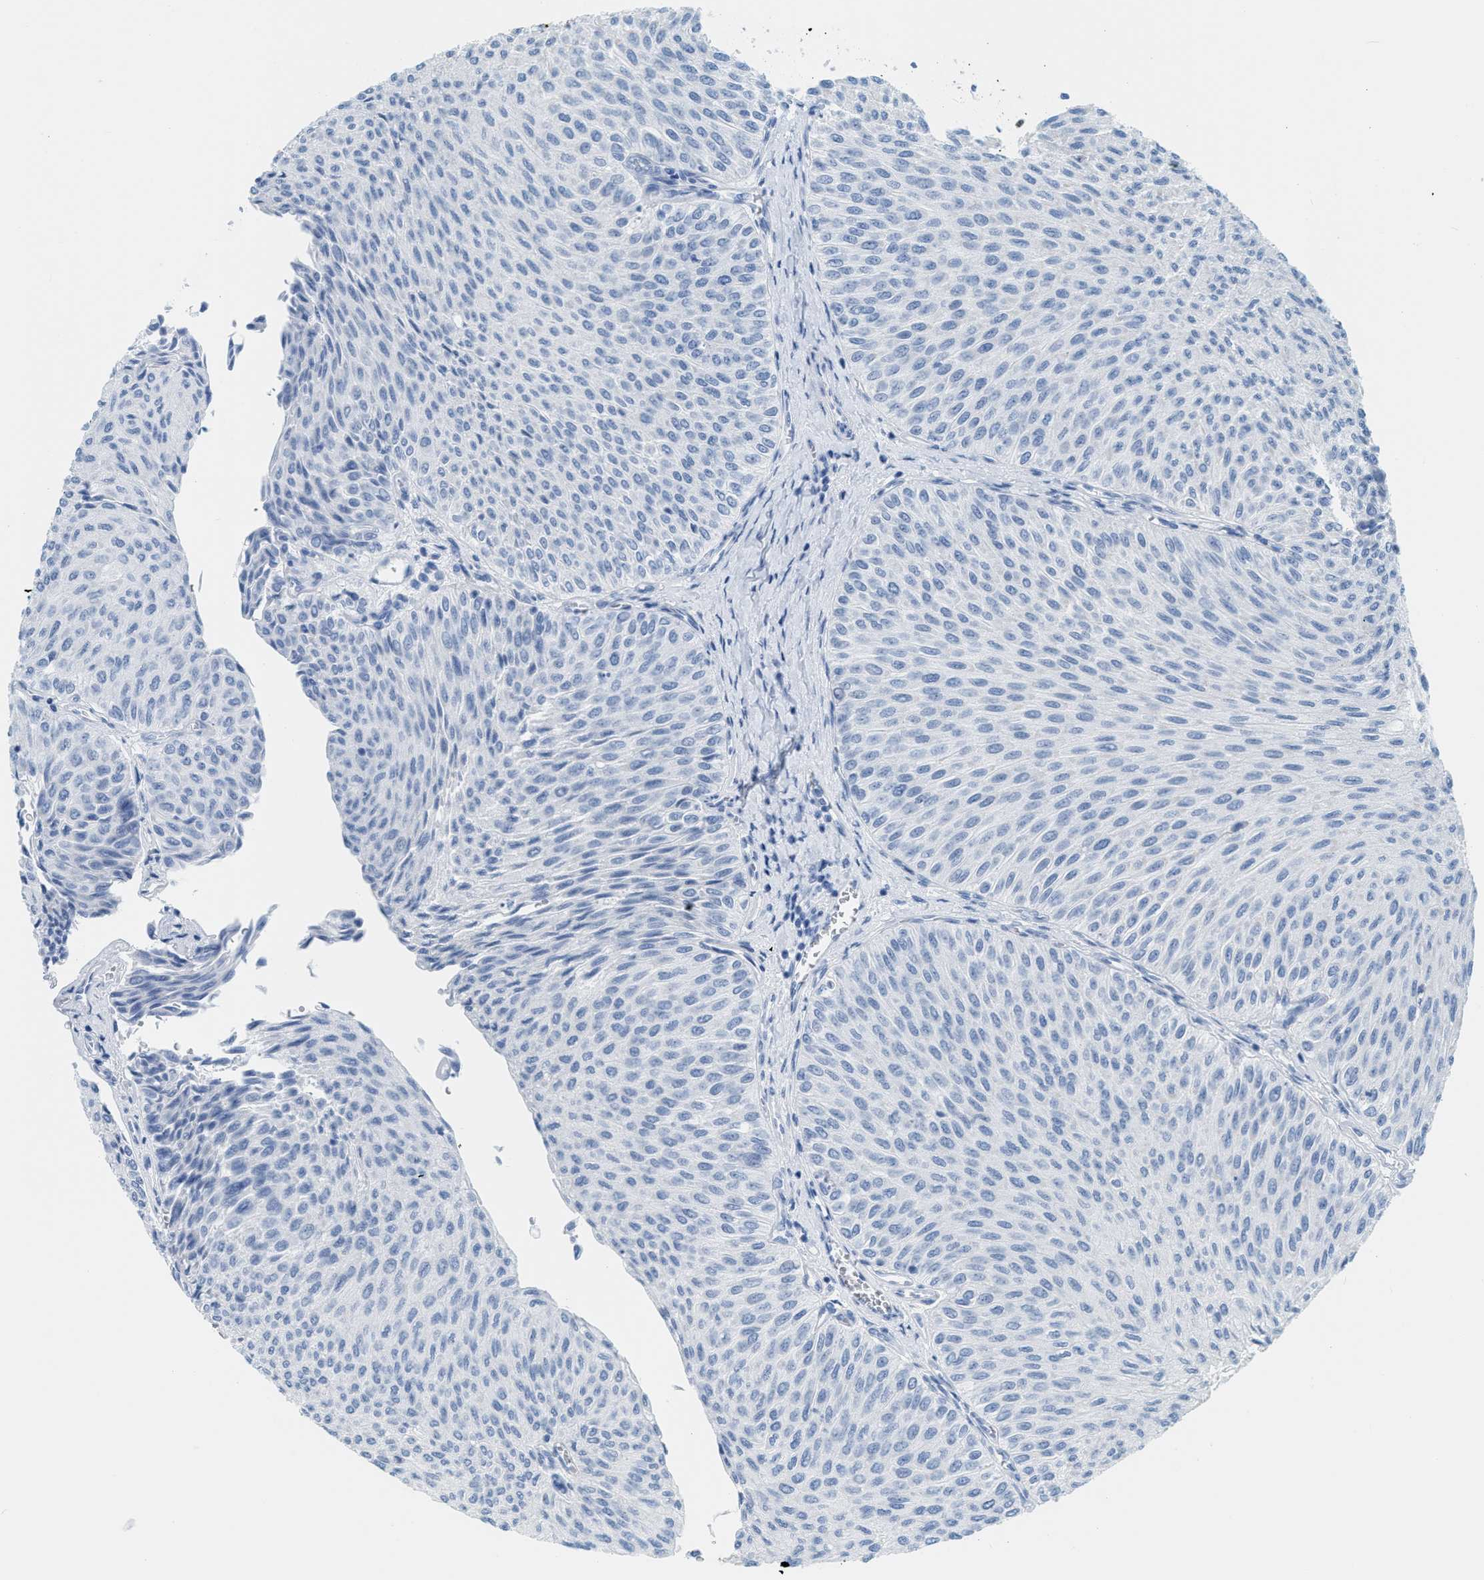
{"staining": {"intensity": "negative", "quantity": "none", "location": "none"}, "tissue": "urothelial cancer", "cell_type": "Tumor cells", "image_type": "cancer", "snomed": [{"axis": "morphology", "description": "Urothelial carcinoma, Low grade"}, {"axis": "topography", "description": "Urinary bladder"}], "caption": "This photomicrograph is of urothelial cancer stained with IHC to label a protein in brown with the nuclei are counter-stained blue. There is no expression in tumor cells.", "gene": "DES", "patient": {"sex": "male", "age": 78}}